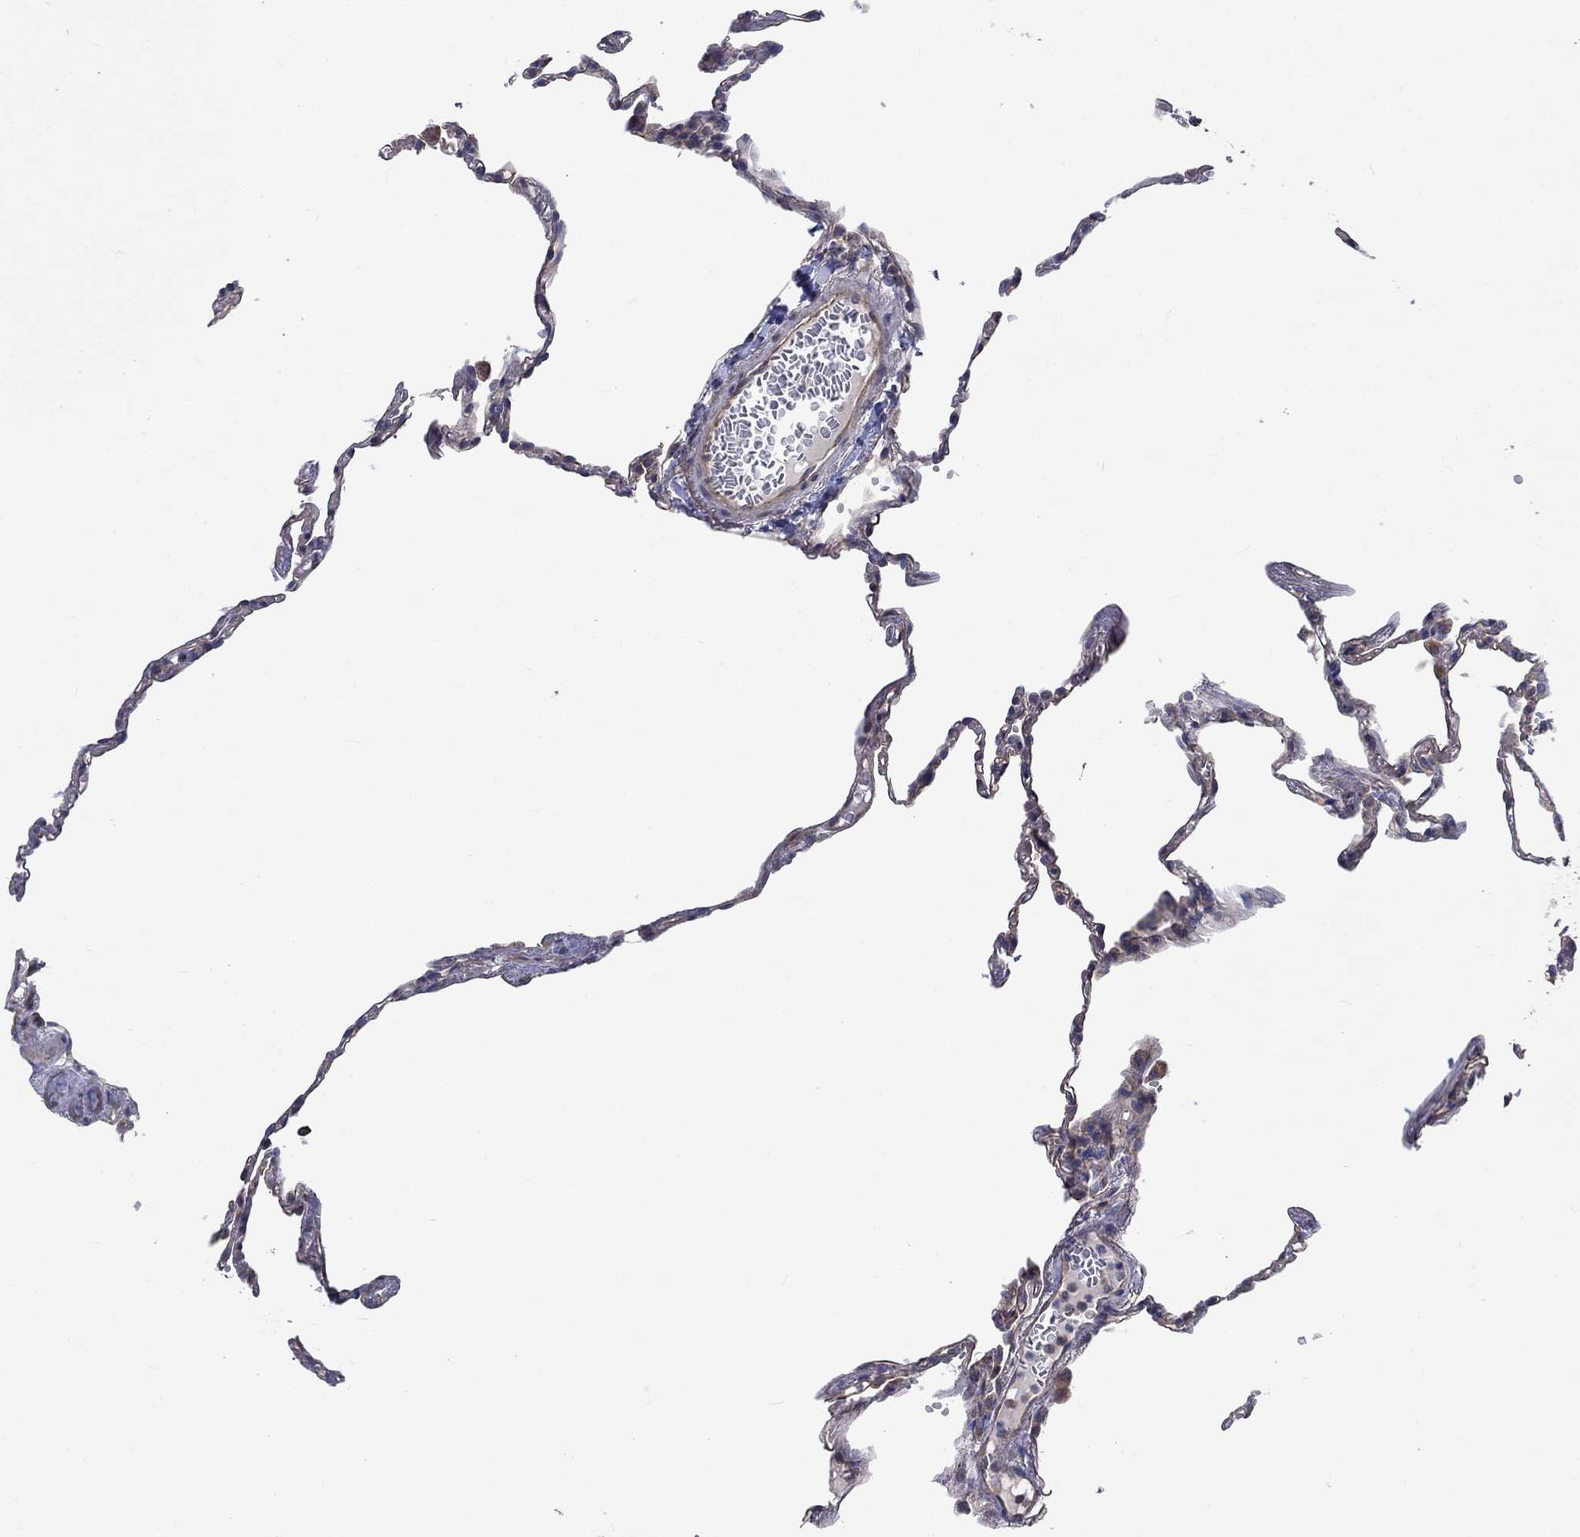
{"staining": {"intensity": "weak", "quantity": "25%-75%", "location": "cytoplasmic/membranous"}, "tissue": "lung", "cell_type": "Alveolar cells", "image_type": "normal", "snomed": [{"axis": "morphology", "description": "Normal tissue, NOS"}, {"axis": "topography", "description": "Lung"}], "caption": "Protein expression analysis of normal lung shows weak cytoplasmic/membranous staining in approximately 25%-75% of alveolar cells.", "gene": "RPLP0", "patient": {"sex": "male", "age": 78}}